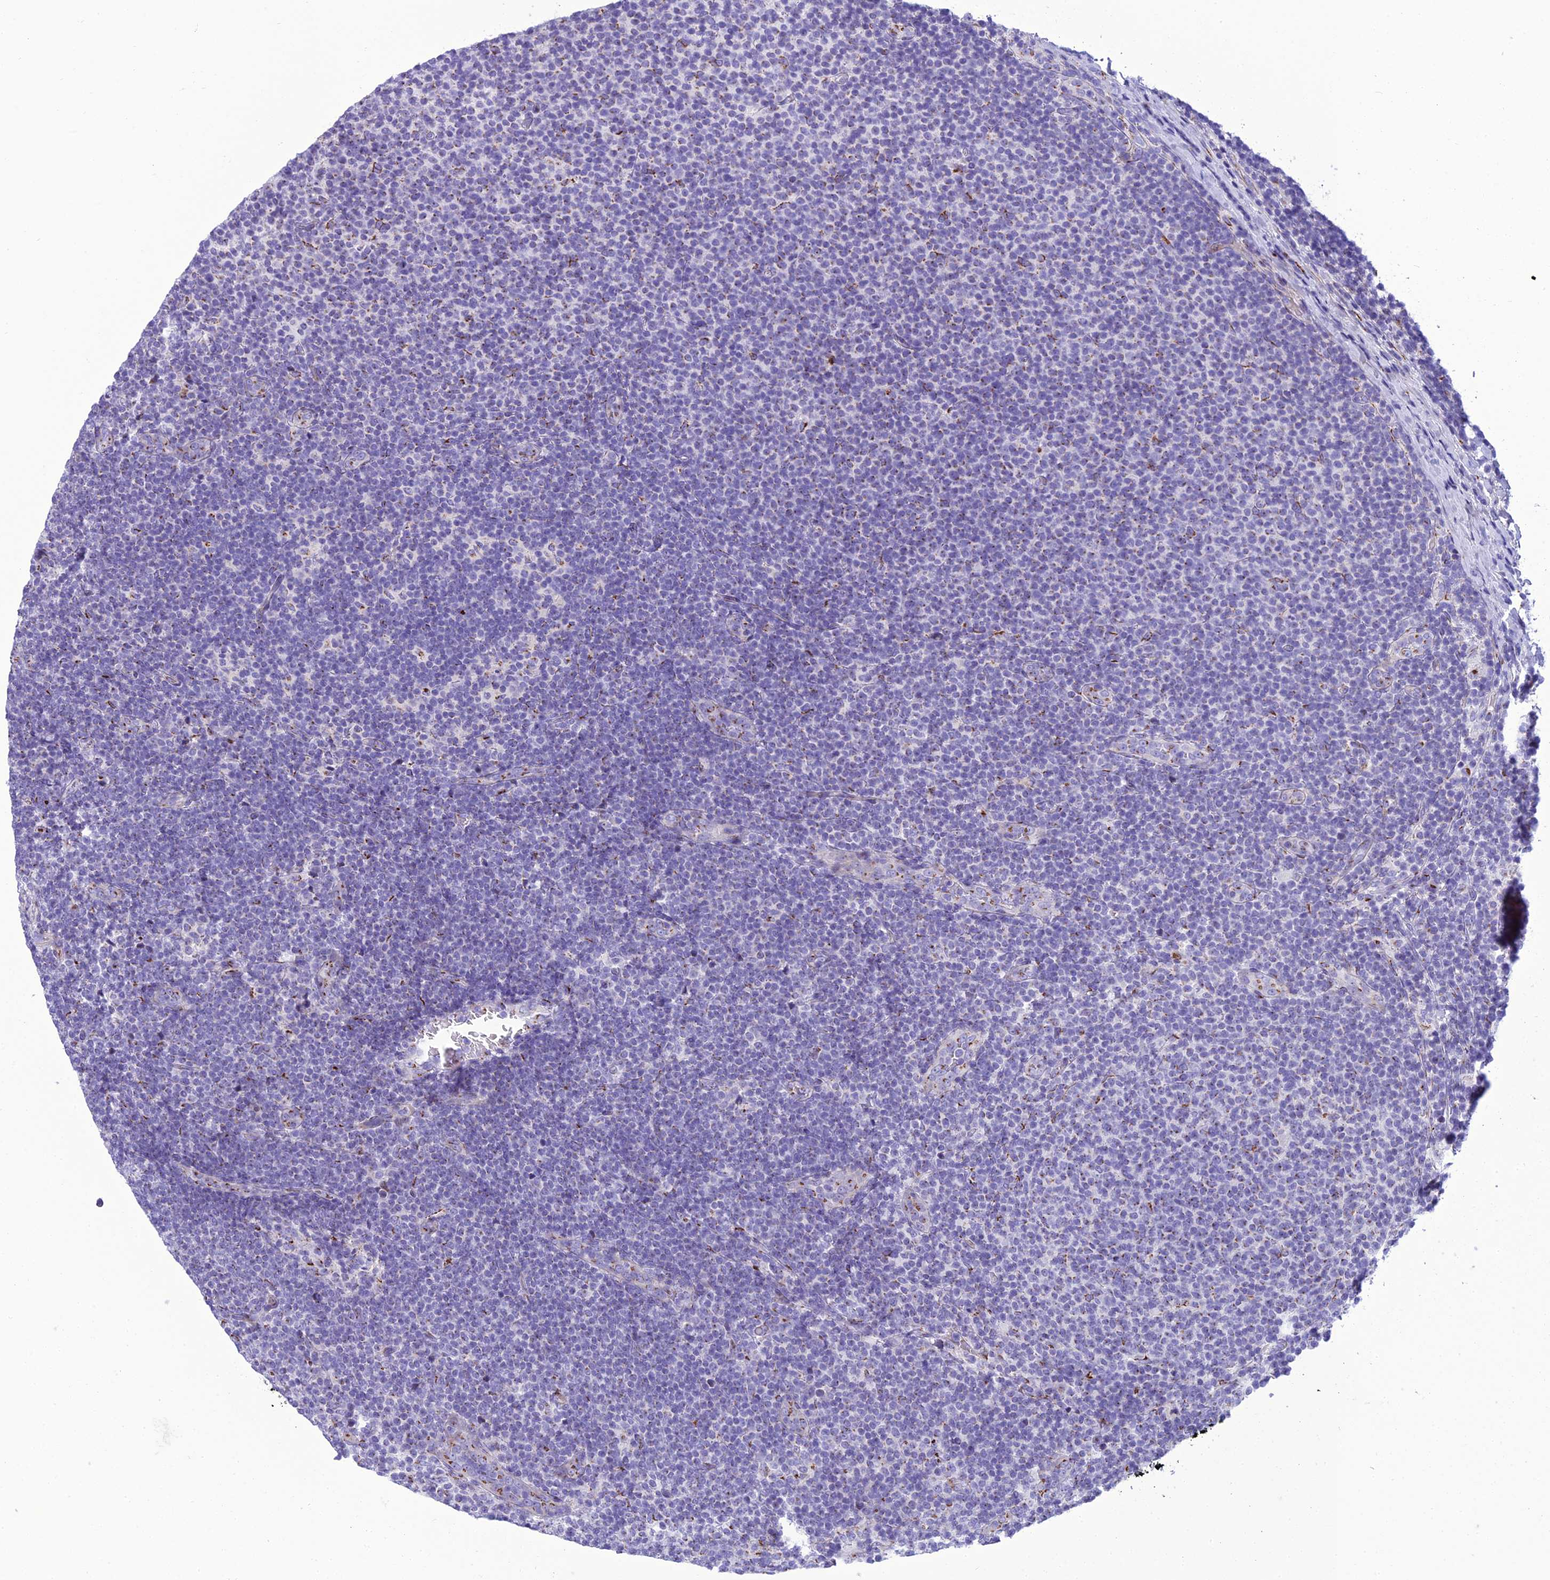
{"staining": {"intensity": "moderate", "quantity": "<25%", "location": "cytoplasmic/membranous"}, "tissue": "lymphoma", "cell_type": "Tumor cells", "image_type": "cancer", "snomed": [{"axis": "morphology", "description": "Malignant lymphoma, non-Hodgkin's type, Low grade"}, {"axis": "topography", "description": "Lymph node"}], "caption": "Protein analysis of lymphoma tissue shows moderate cytoplasmic/membranous expression in about <25% of tumor cells.", "gene": "GOLM2", "patient": {"sex": "male", "age": 66}}